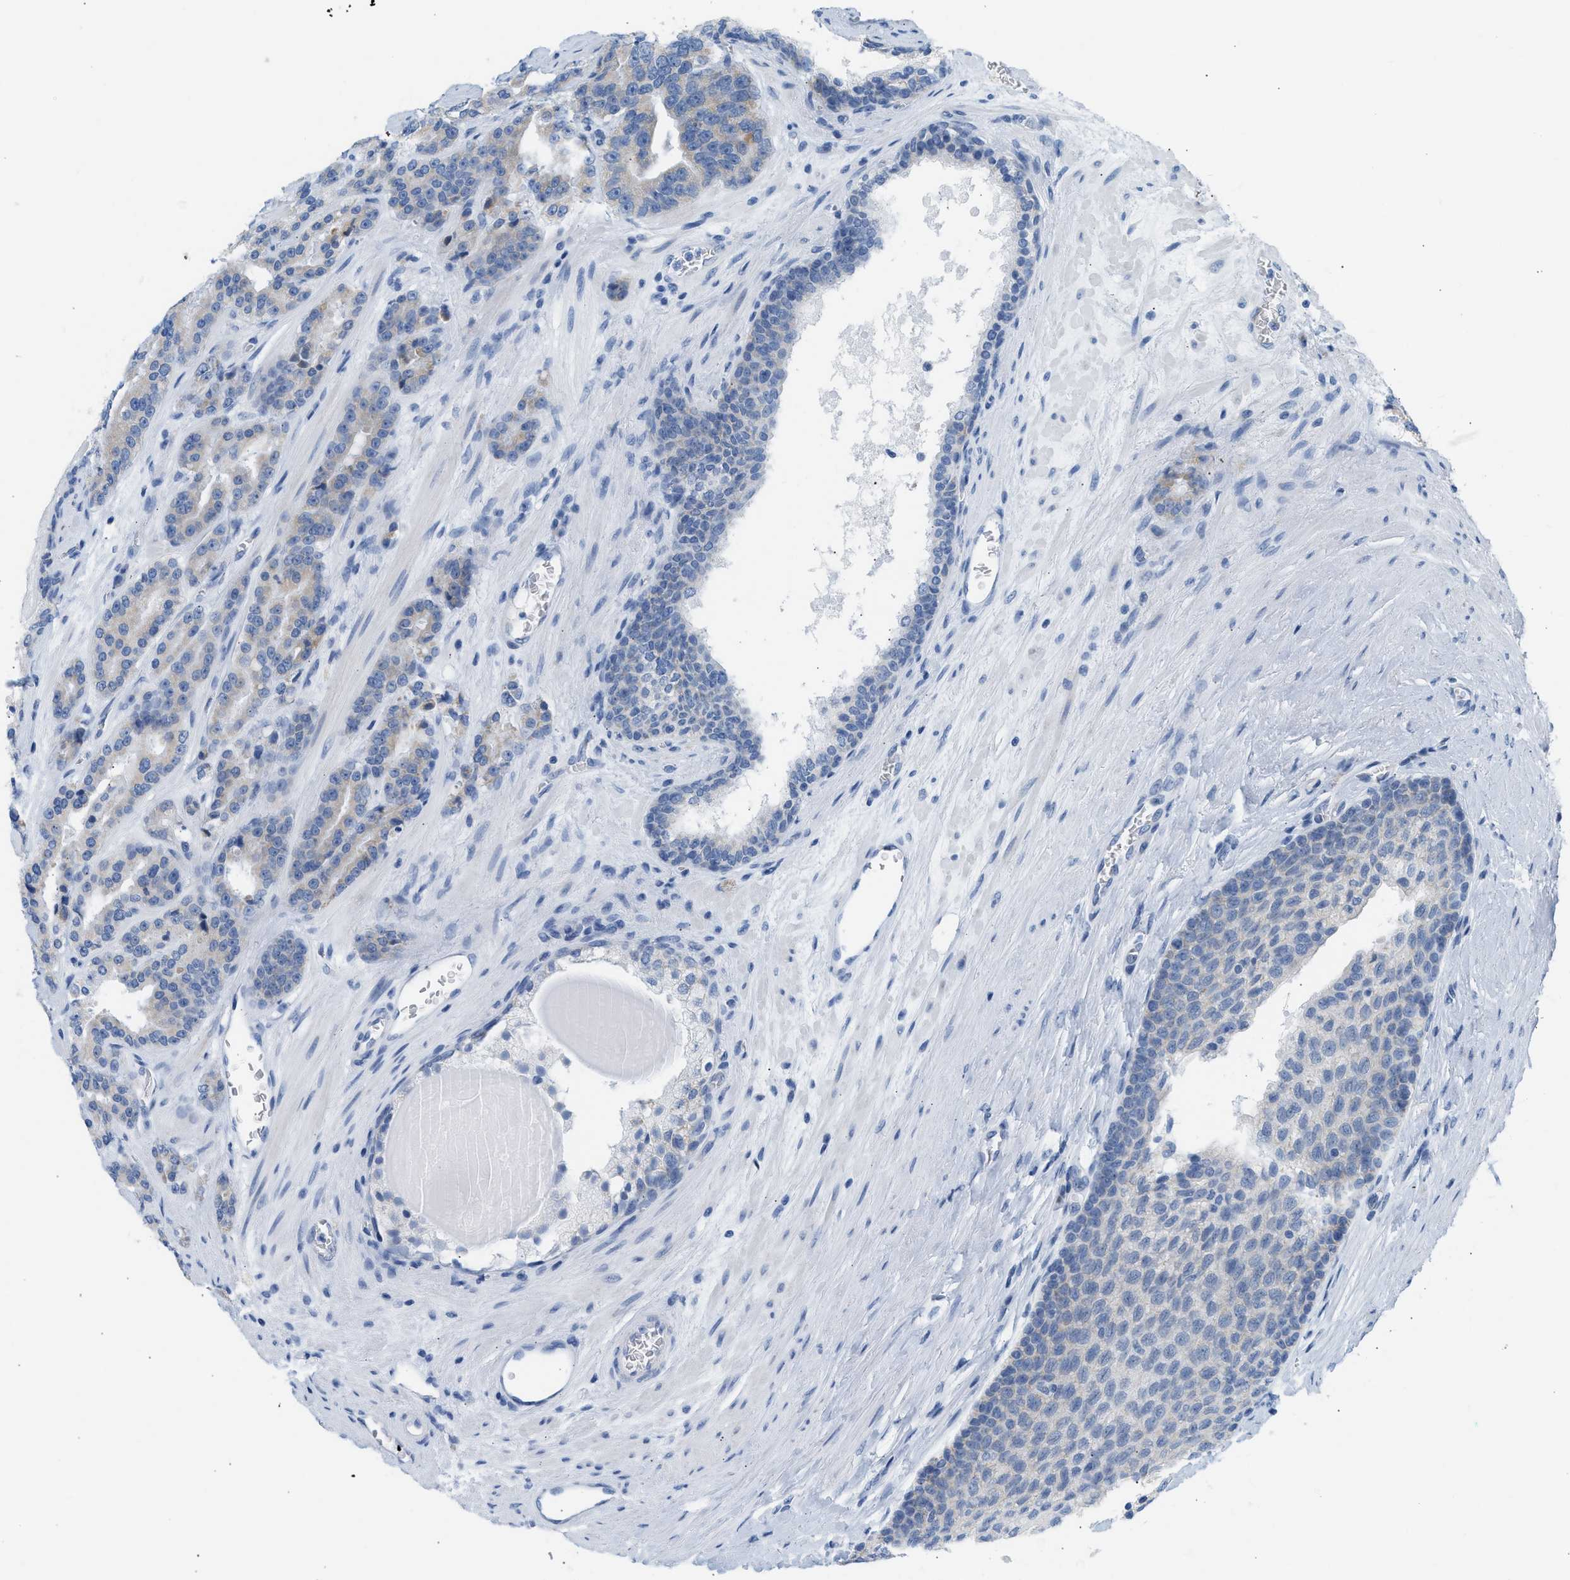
{"staining": {"intensity": "weak", "quantity": "<25%", "location": "cytoplasmic/membranous"}, "tissue": "prostate cancer", "cell_type": "Tumor cells", "image_type": "cancer", "snomed": [{"axis": "morphology", "description": "Adenocarcinoma, High grade"}, {"axis": "topography", "description": "Prostate"}], "caption": "A high-resolution micrograph shows immunohistochemistry (IHC) staining of prostate cancer, which exhibits no significant staining in tumor cells.", "gene": "NDUFS8", "patient": {"sex": "male", "age": 60}}